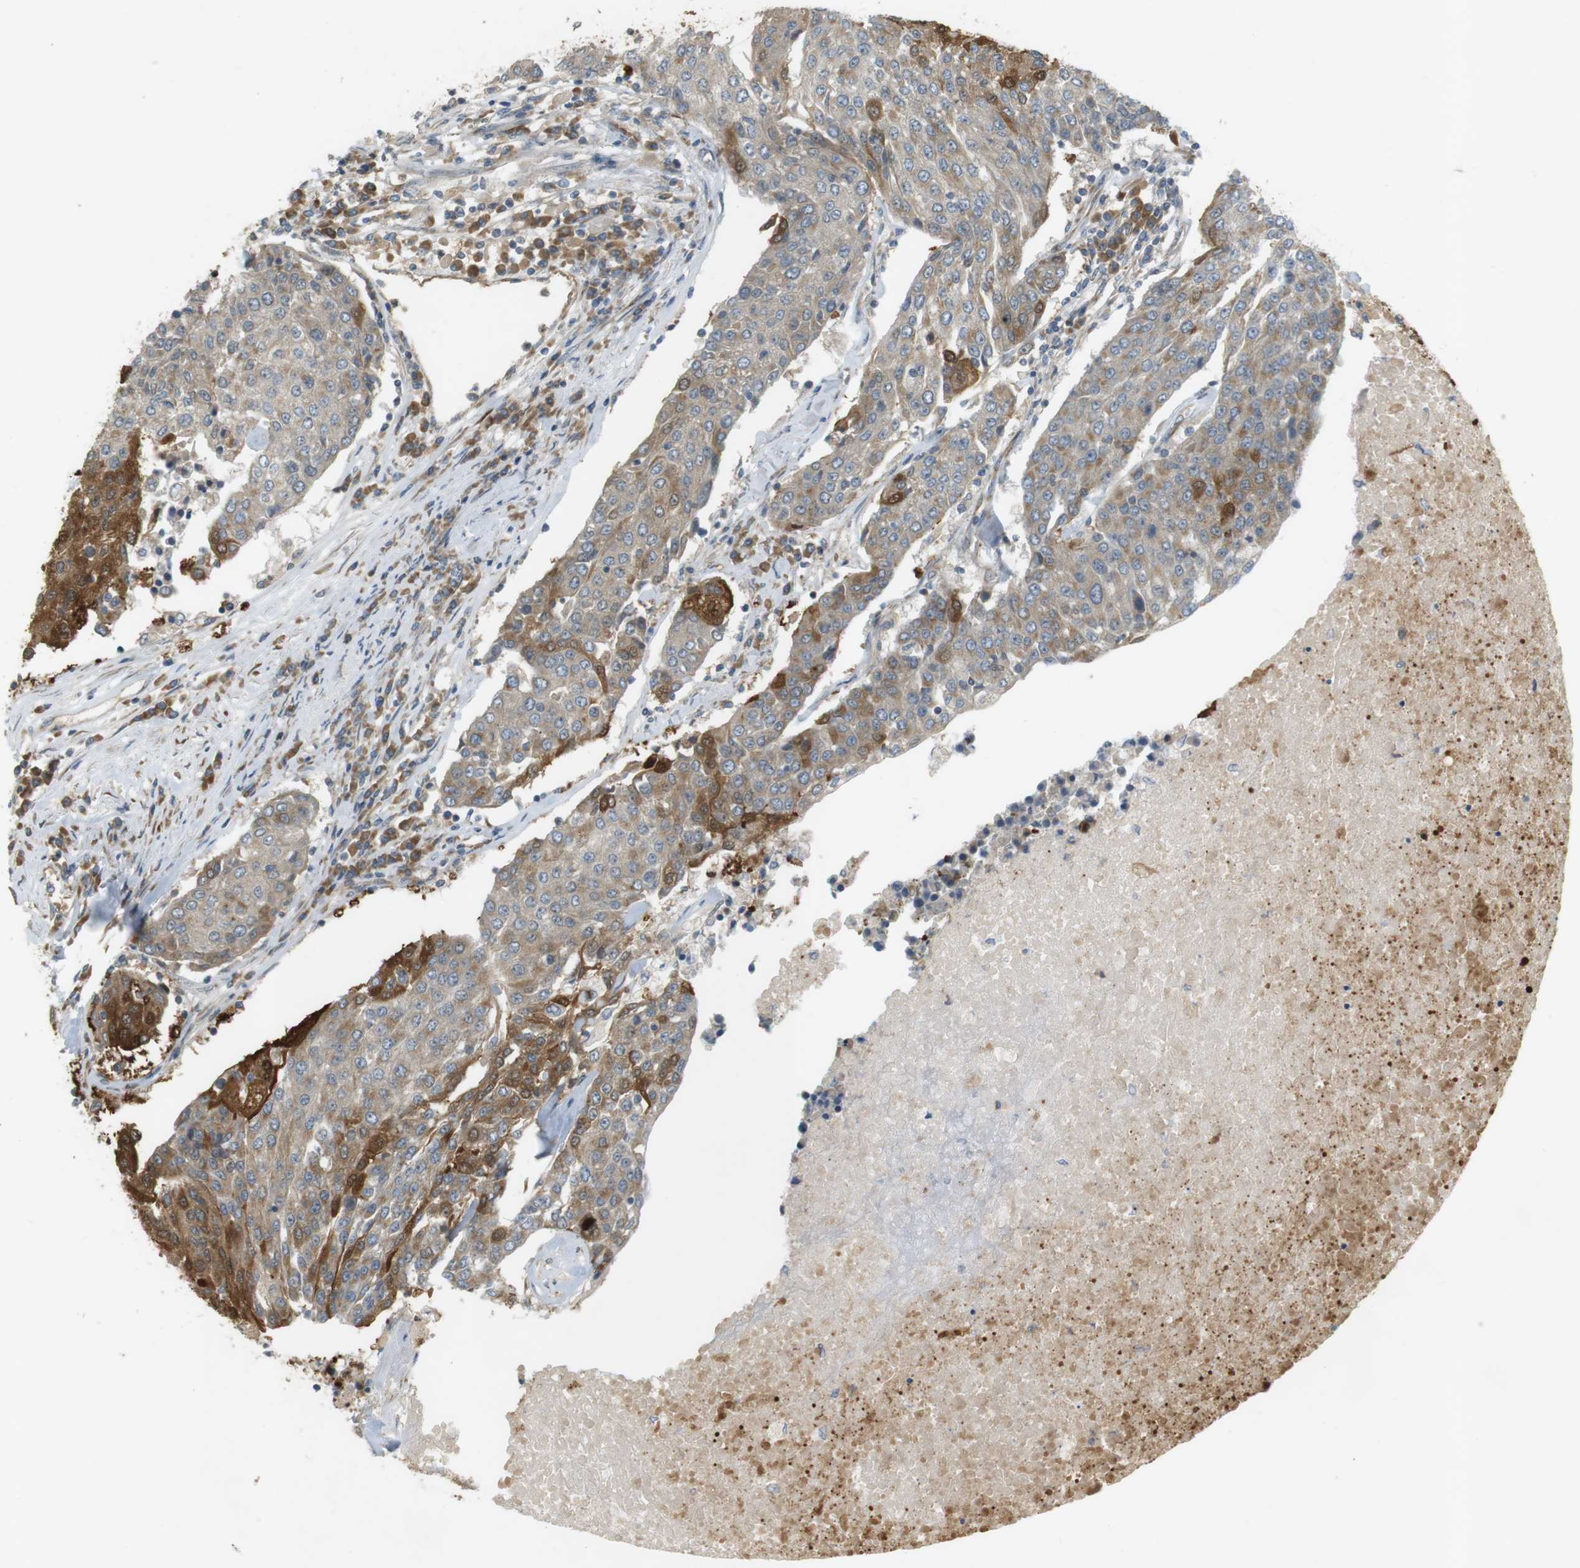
{"staining": {"intensity": "moderate", "quantity": "25%-75%", "location": "cytoplasmic/membranous,nuclear"}, "tissue": "urothelial cancer", "cell_type": "Tumor cells", "image_type": "cancer", "snomed": [{"axis": "morphology", "description": "Urothelial carcinoma, High grade"}, {"axis": "topography", "description": "Urinary bladder"}], "caption": "A brown stain shows moderate cytoplasmic/membranous and nuclear staining of a protein in human urothelial cancer tumor cells.", "gene": "SLC41A1", "patient": {"sex": "female", "age": 85}}